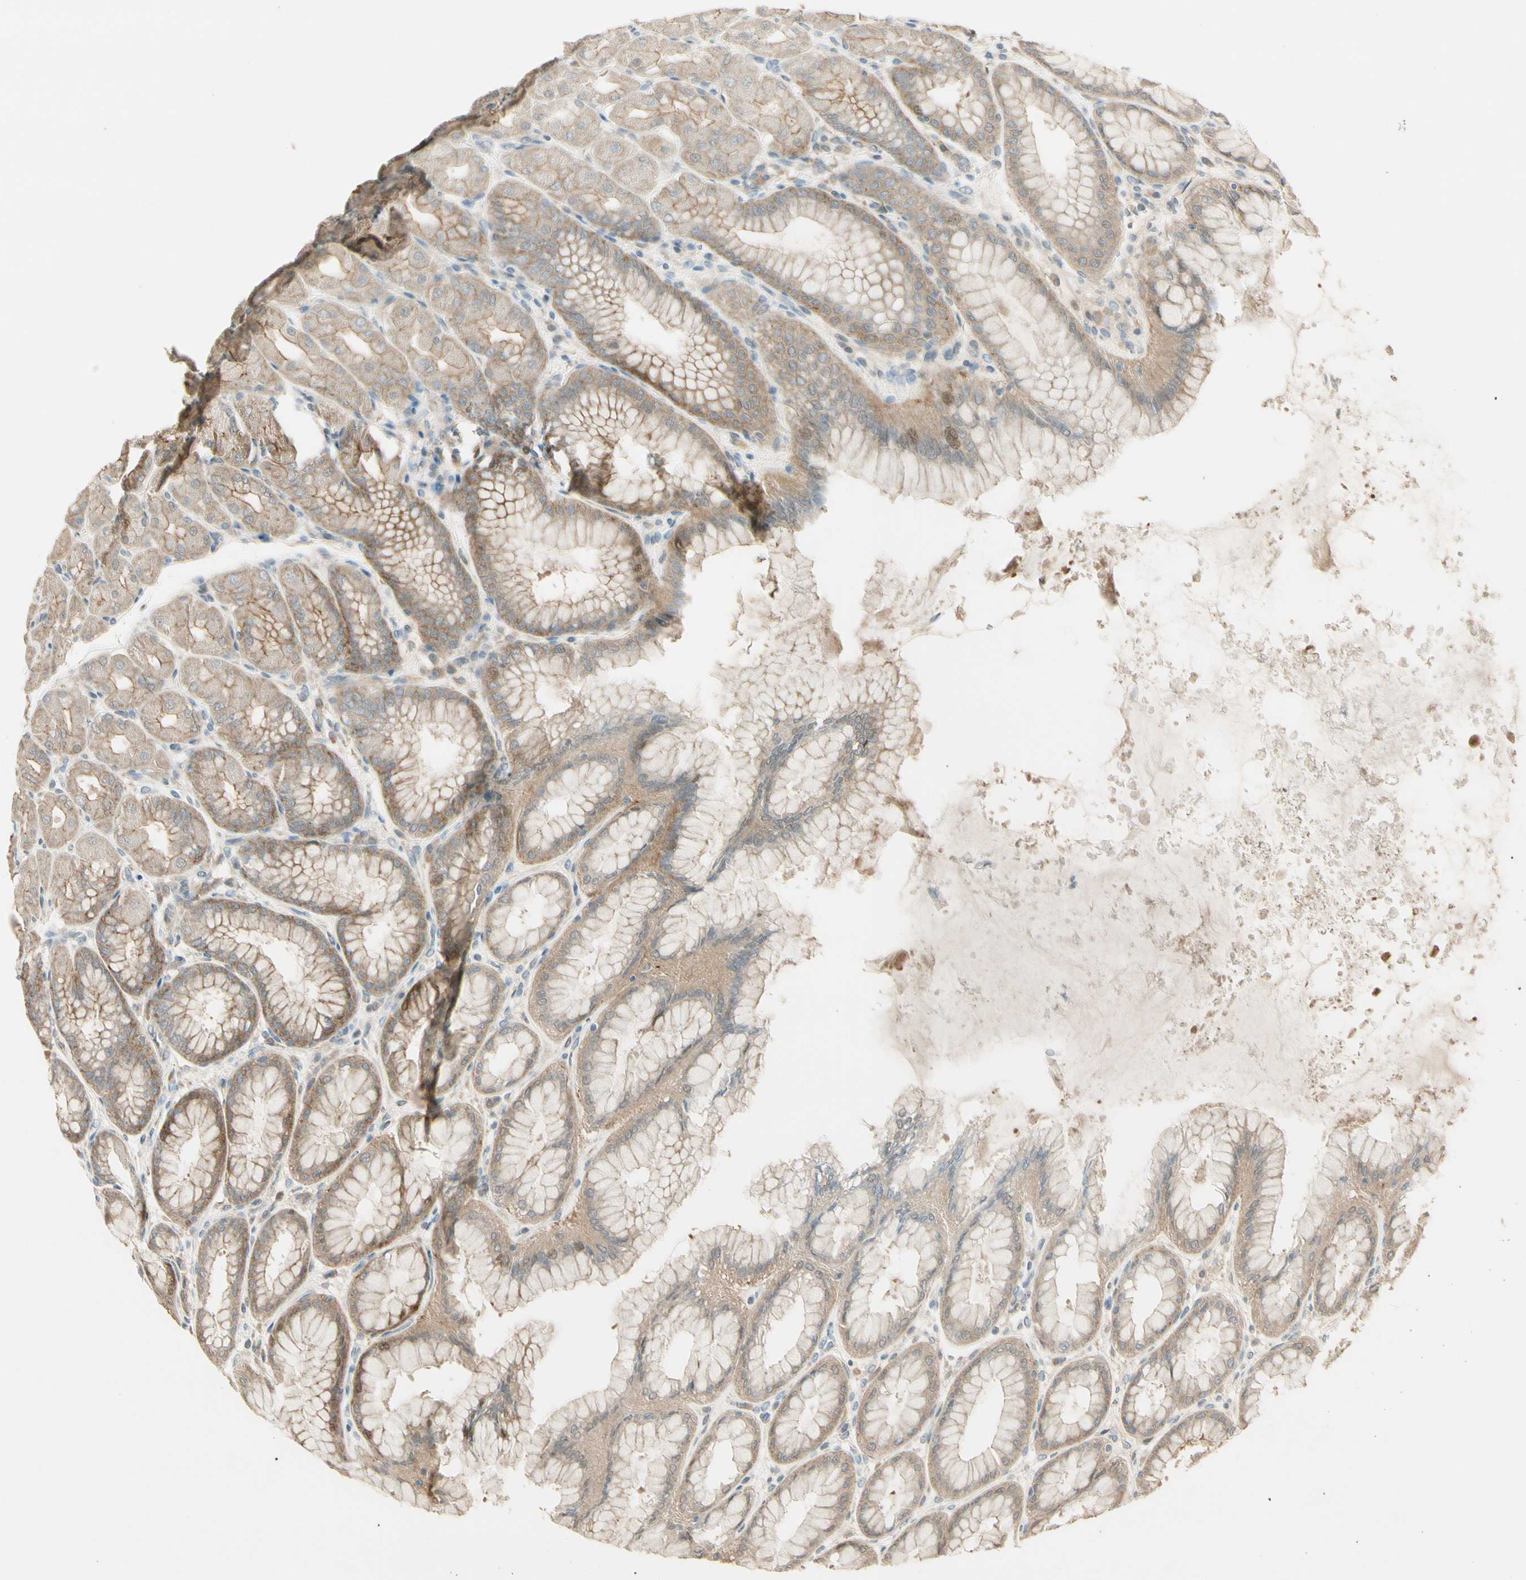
{"staining": {"intensity": "moderate", "quantity": ">75%", "location": "cytoplasmic/membranous"}, "tissue": "stomach", "cell_type": "Glandular cells", "image_type": "normal", "snomed": [{"axis": "morphology", "description": "Normal tissue, NOS"}, {"axis": "topography", "description": "Stomach, upper"}], "caption": "Immunohistochemistry histopathology image of normal stomach: human stomach stained using immunohistochemistry (IHC) demonstrates medium levels of moderate protein expression localized specifically in the cytoplasmic/membranous of glandular cells, appearing as a cytoplasmic/membranous brown color.", "gene": "P3H2", "patient": {"sex": "female", "age": 56}}